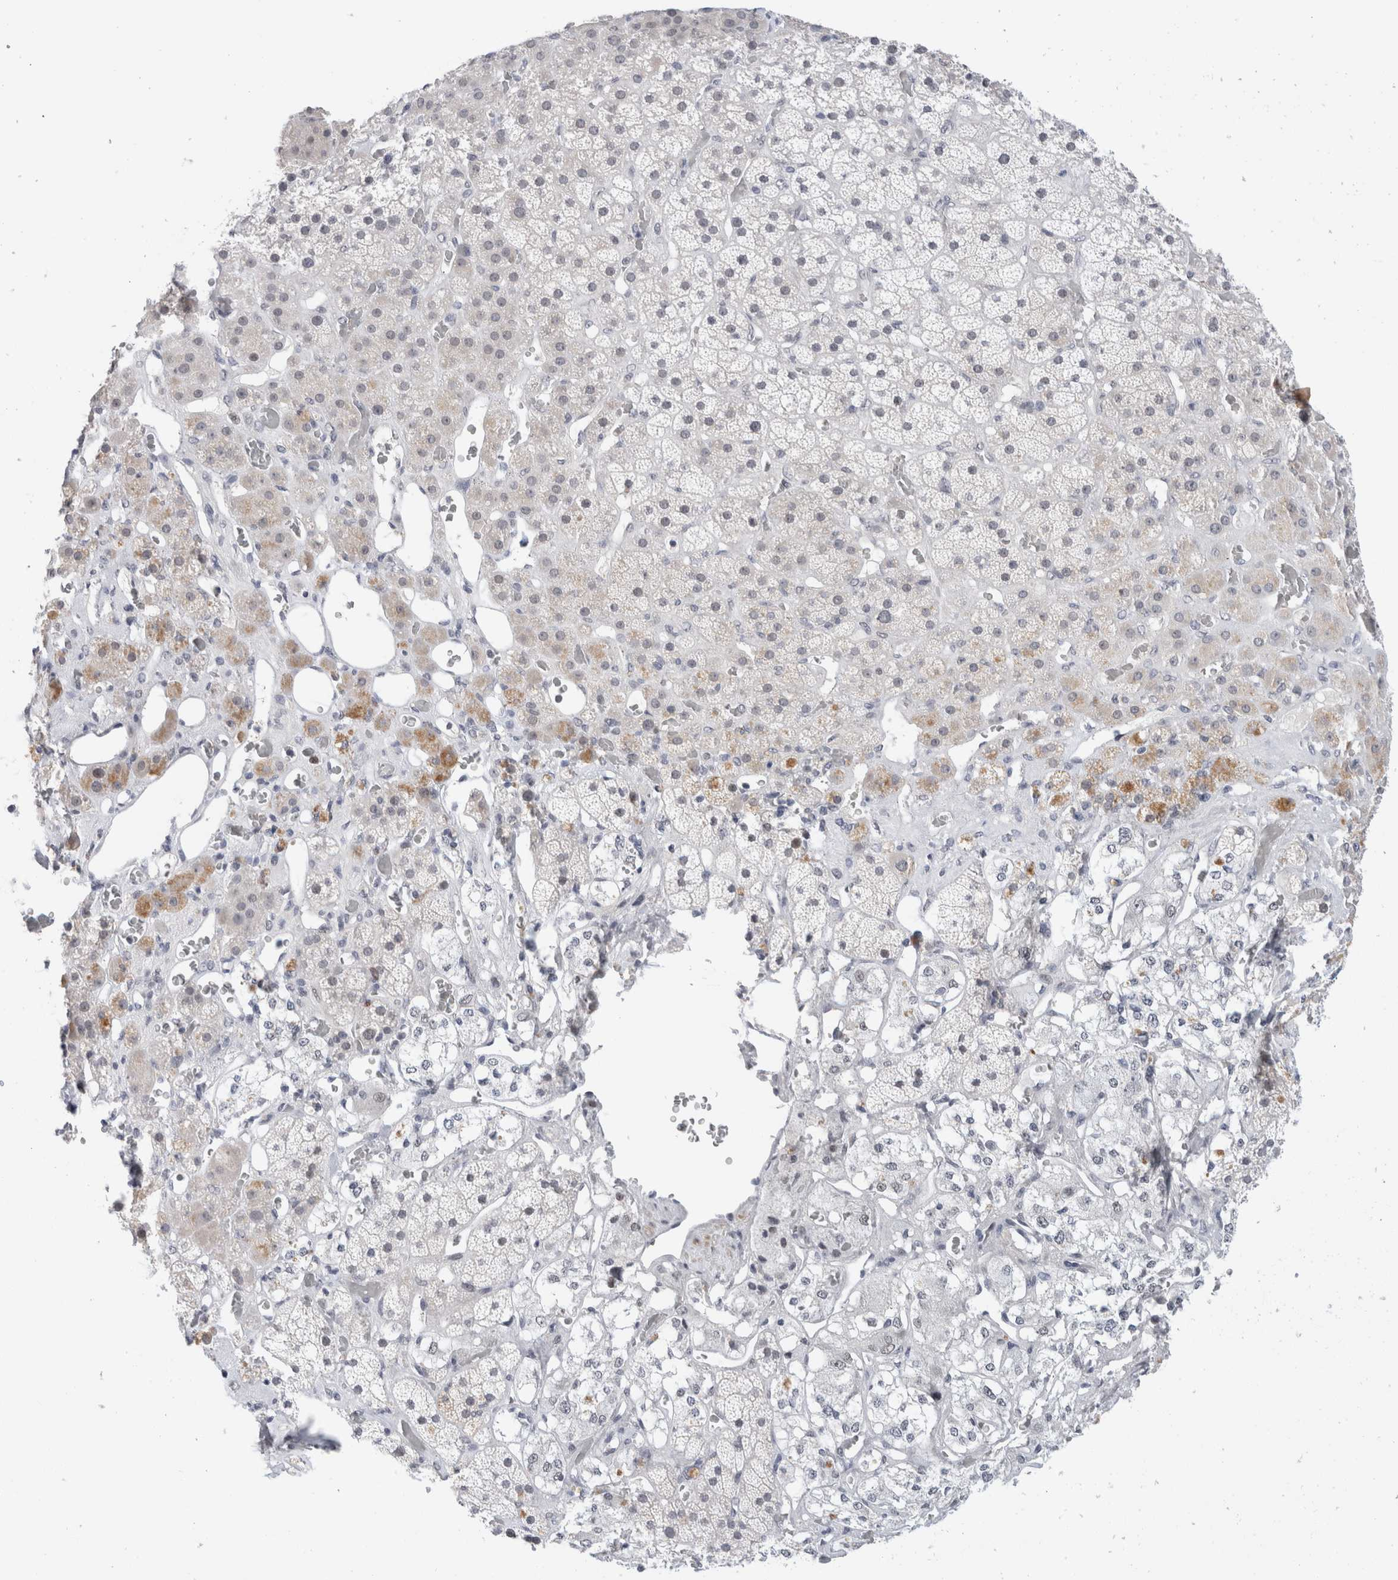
{"staining": {"intensity": "weak", "quantity": "<25%", "location": "nuclear"}, "tissue": "adrenal gland", "cell_type": "Glandular cells", "image_type": "normal", "snomed": [{"axis": "morphology", "description": "Normal tissue, NOS"}, {"axis": "topography", "description": "Adrenal gland"}], "caption": "Immunohistochemistry micrograph of benign adrenal gland: adrenal gland stained with DAB exhibits no significant protein positivity in glandular cells.", "gene": "KNL1", "patient": {"sex": "male", "age": 57}}